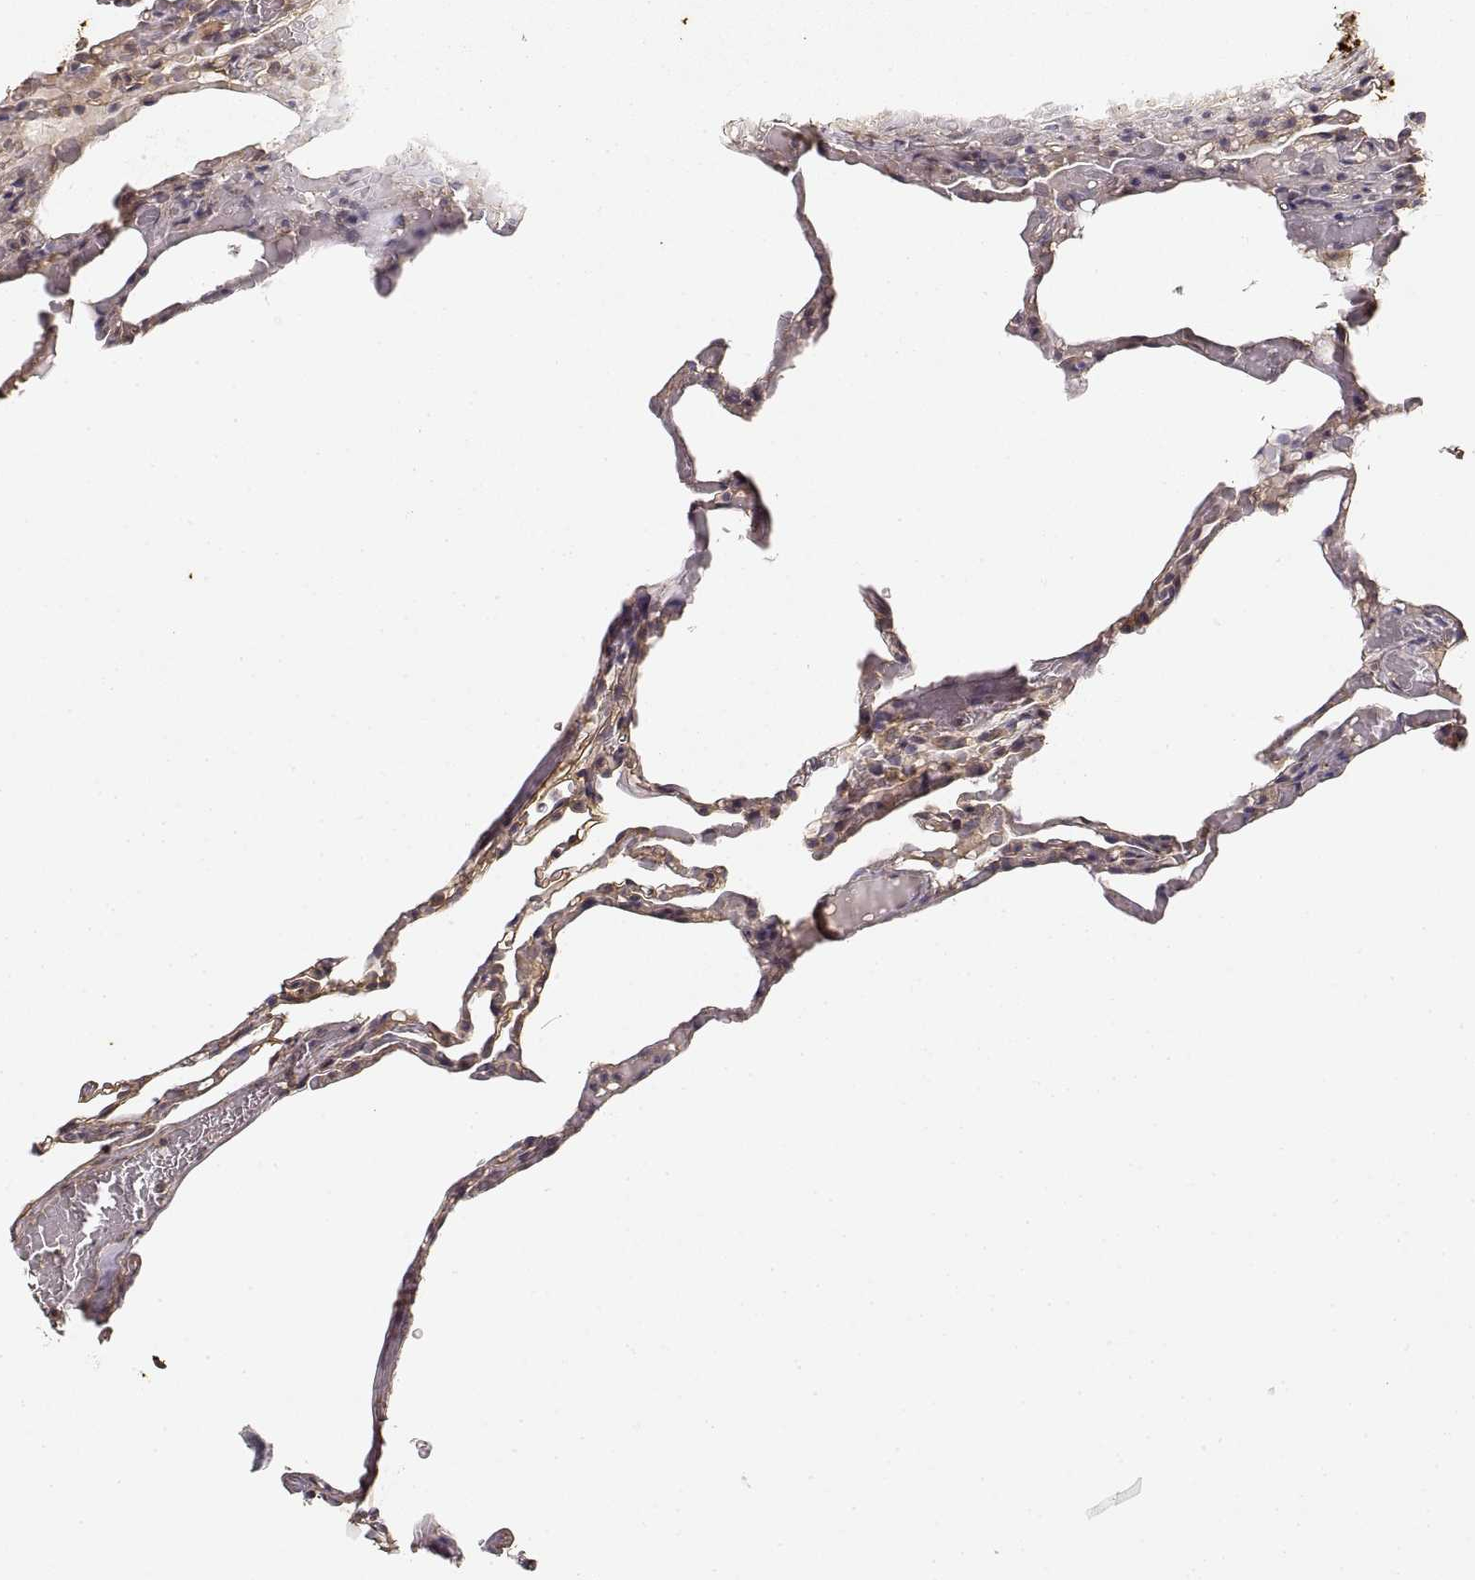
{"staining": {"intensity": "negative", "quantity": "none", "location": "none"}, "tissue": "lung", "cell_type": "Alveolar cells", "image_type": "normal", "snomed": [{"axis": "morphology", "description": "Normal tissue, NOS"}, {"axis": "topography", "description": "Lung"}], "caption": "High magnification brightfield microscopy of unremarkable lung stained with DAB (brown) and counterstained with hematoxylin (blue): alveolar cells show no significant positivity.", "gene": "LAMA4", "patient": {"sex": "female", "age": 43}}